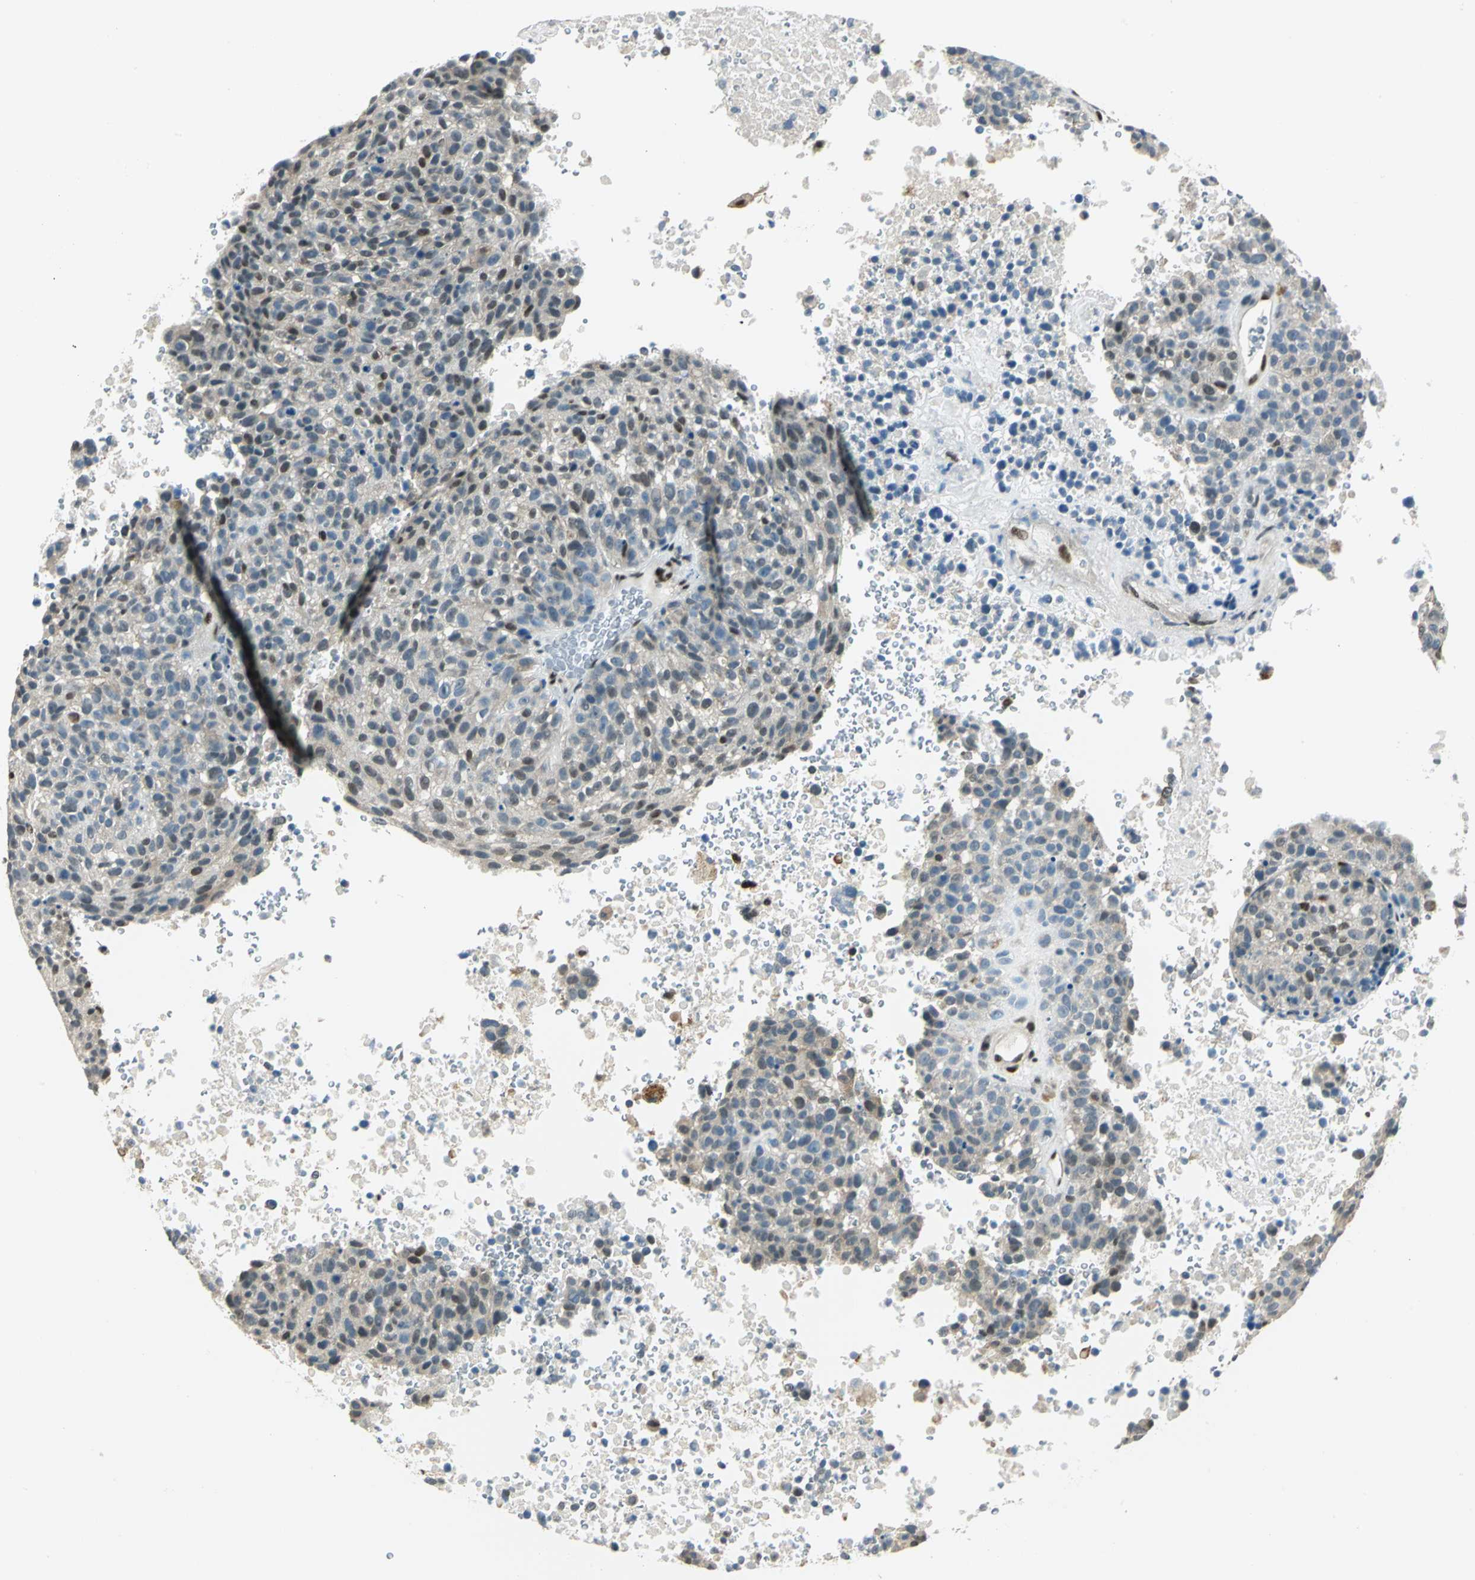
{"staining": {"intensity": "moderate", "quantity": "<25%", "location": "cytoplasmic/membranous,nuclear"}, "tissue": "melanoma", "cell_type": "Tumor cells", "image_type": "cancer", "snomed": [{"axis": "morphology", "description": "Malignant melanoma, Metastatic site"}, {"axis": "topography", "description": "Cerebral cortex"}], "caption": "Immunohistochemistry staining of melanoma, which reveals low levels of moderate cytoplasmic/membranous and nuclear expression in about <25% of tumor cells indicating moderate cytoplasmic/membranous and nuclear protein expression. The staining was performed using DAB (3,3'-diaminobenzidine) (brown) for protein detection and nuclei were counterstained in hematoxylin (blue).", "gene": "NFIA", "patient": {"sex": "female", "age": 52}}